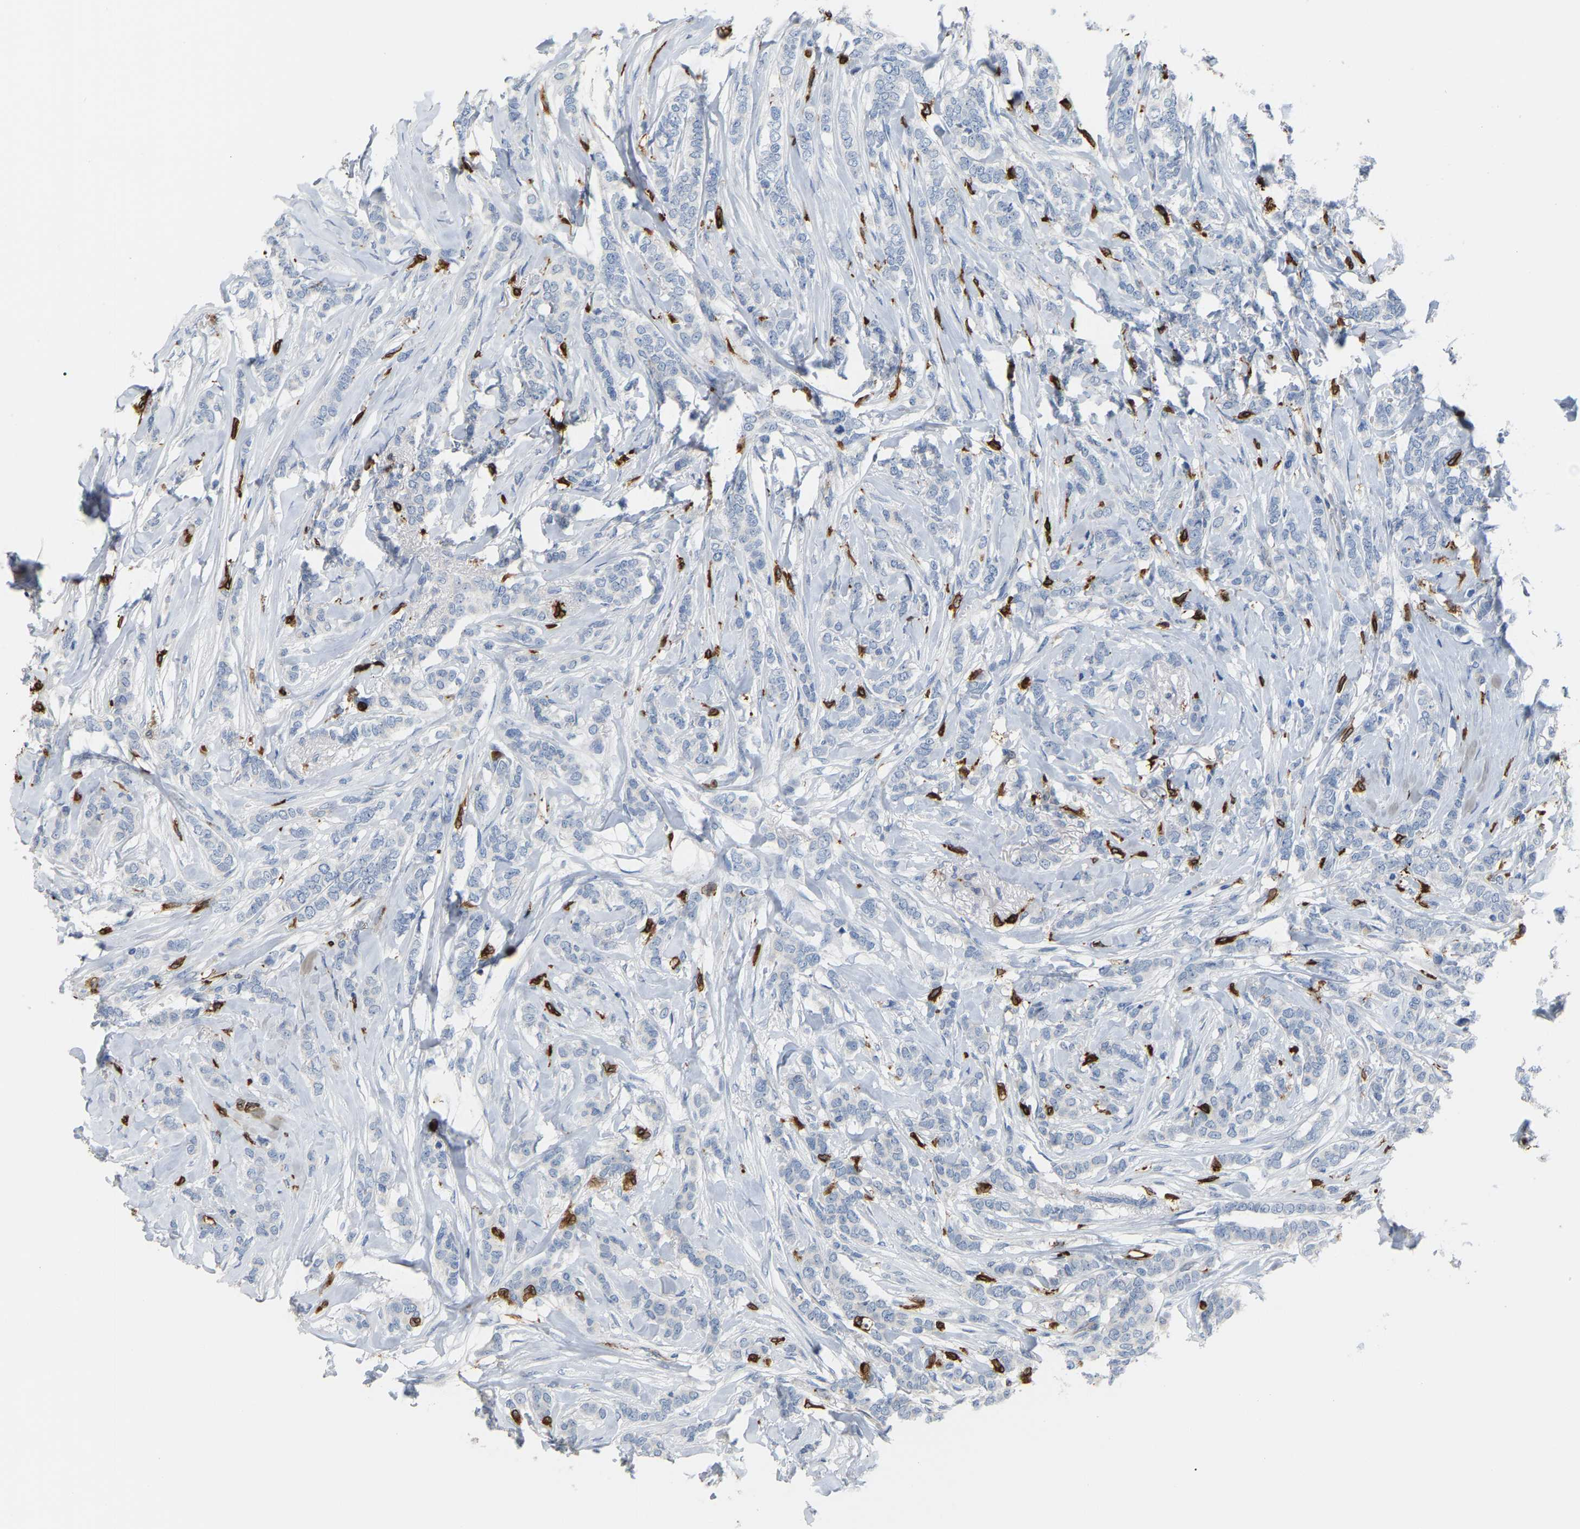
{"staining": {"intensity": "negative", "quantity": "none", "location": "none"}, "tissue": "breast cancer", "cell_type": "Tumor cells", "image_type": "cancer", "snomed": [{"axis": "morphology", "description": "Lobular carcinoma"}, {"axis": "topography", "description": "Skin"}, {"axis": "topography", "description": "Breast"}], "caption": "Immunohistochemistry histopathology image of breast cancer (lobular carcinoma) stained for a protein (brown), which demonstrates no expression in tumor cells.", "gene": "PTGS1", "patient": {"sex": "female", "age": 46}}